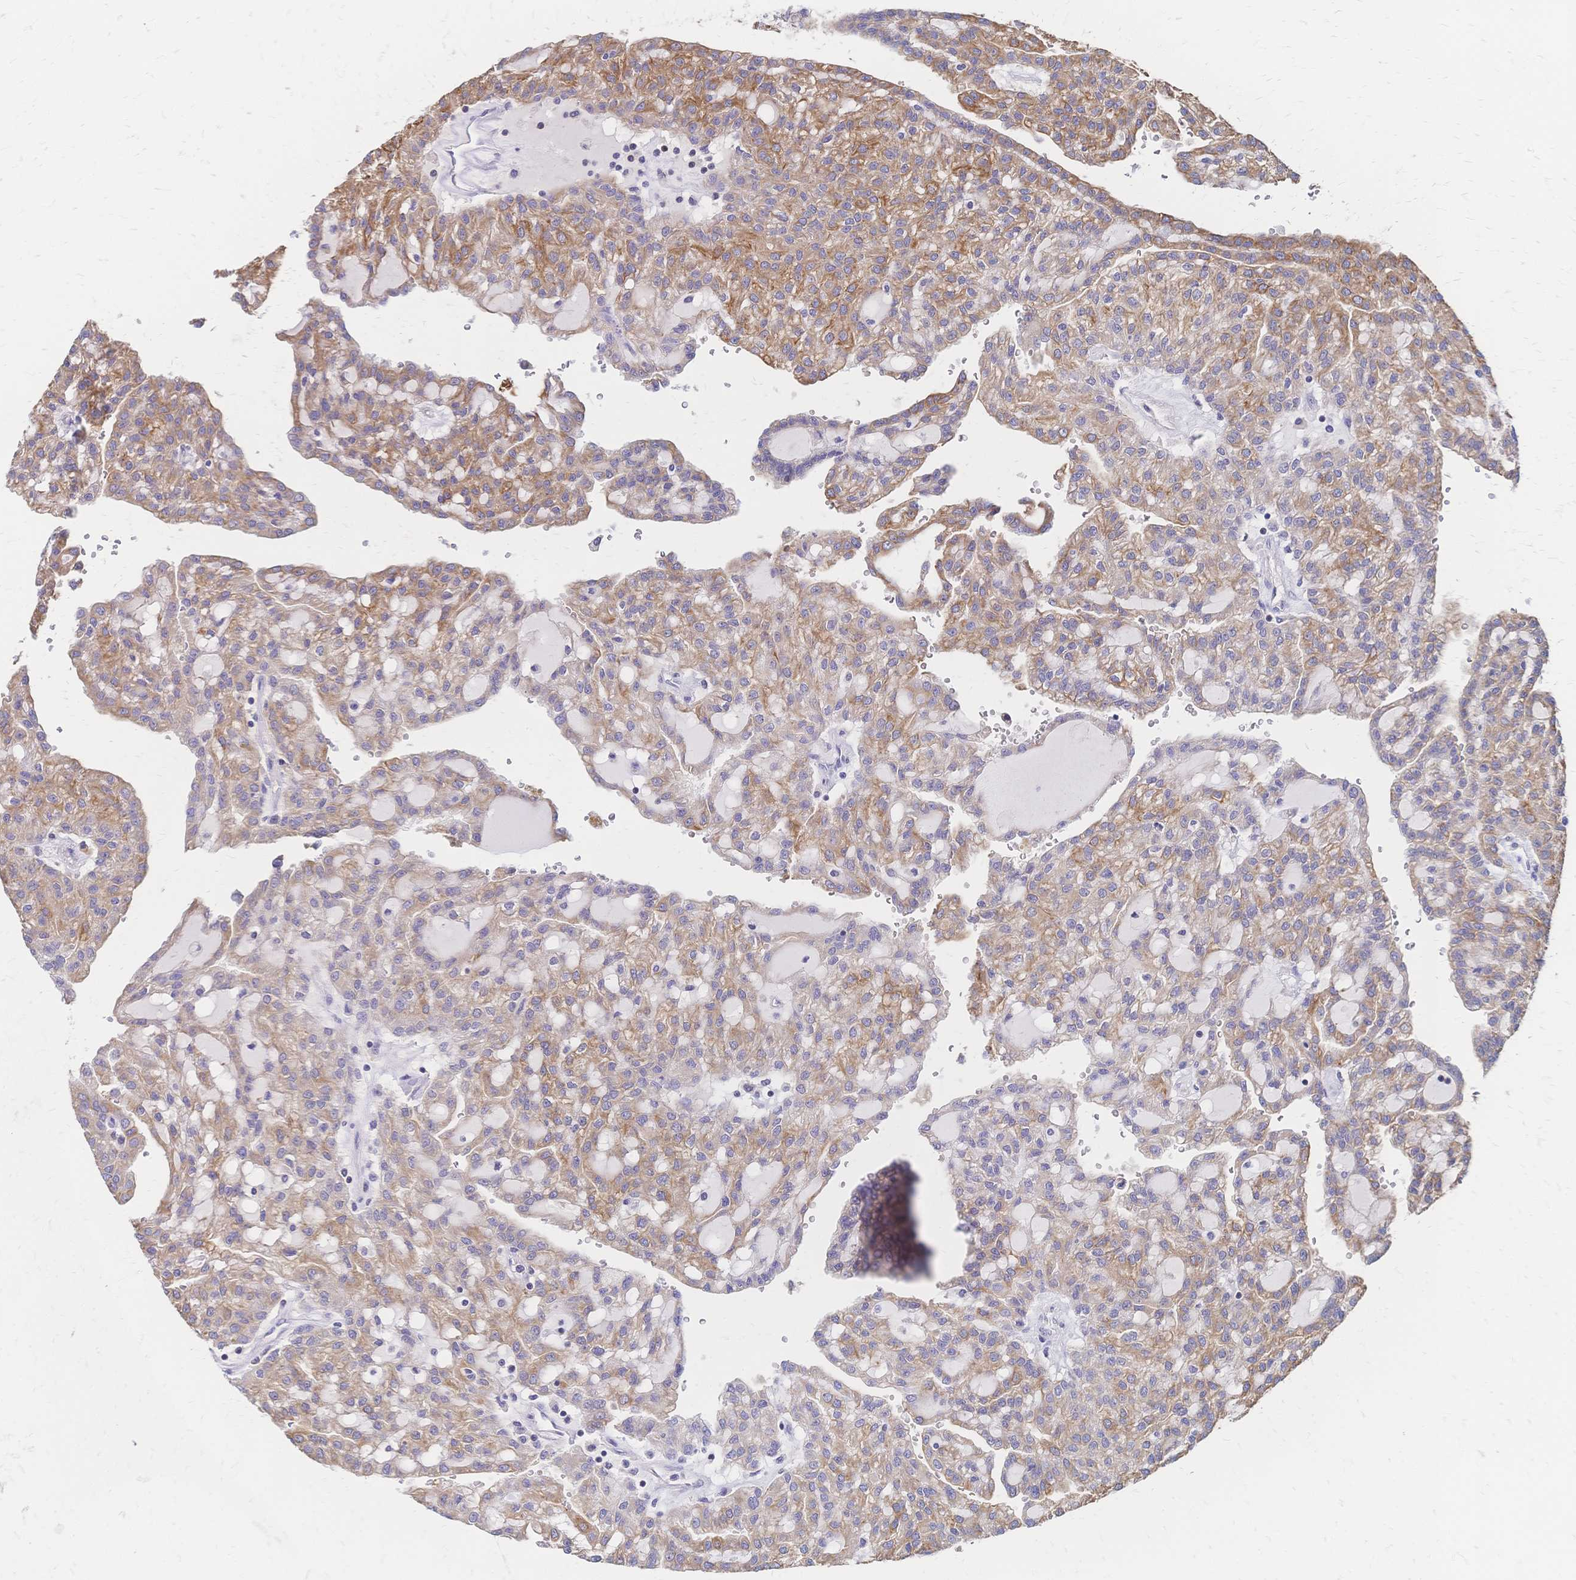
{"staining": {"intensity": "moderate", "quantity": "25%-75%", "location": "cytoplasmic/membranous"}, "tissue": "renal cancer", "cell_type": "Tumor cells", "image_type": "cancer", "snomed": [{"axis": "morphology", "description": "Adenocarcinoma, NOS"}, {"axis": "topography", "description": "Kidney"}], "caption": "Moderate cytoplasmic/membranous positivity for a protein is appreciated in about 25%-75% of tumor cells of adenocarcinoma (renal) using IHC.", "gene": "DTNB", "patient": {"sex": "male", "age": 63}}